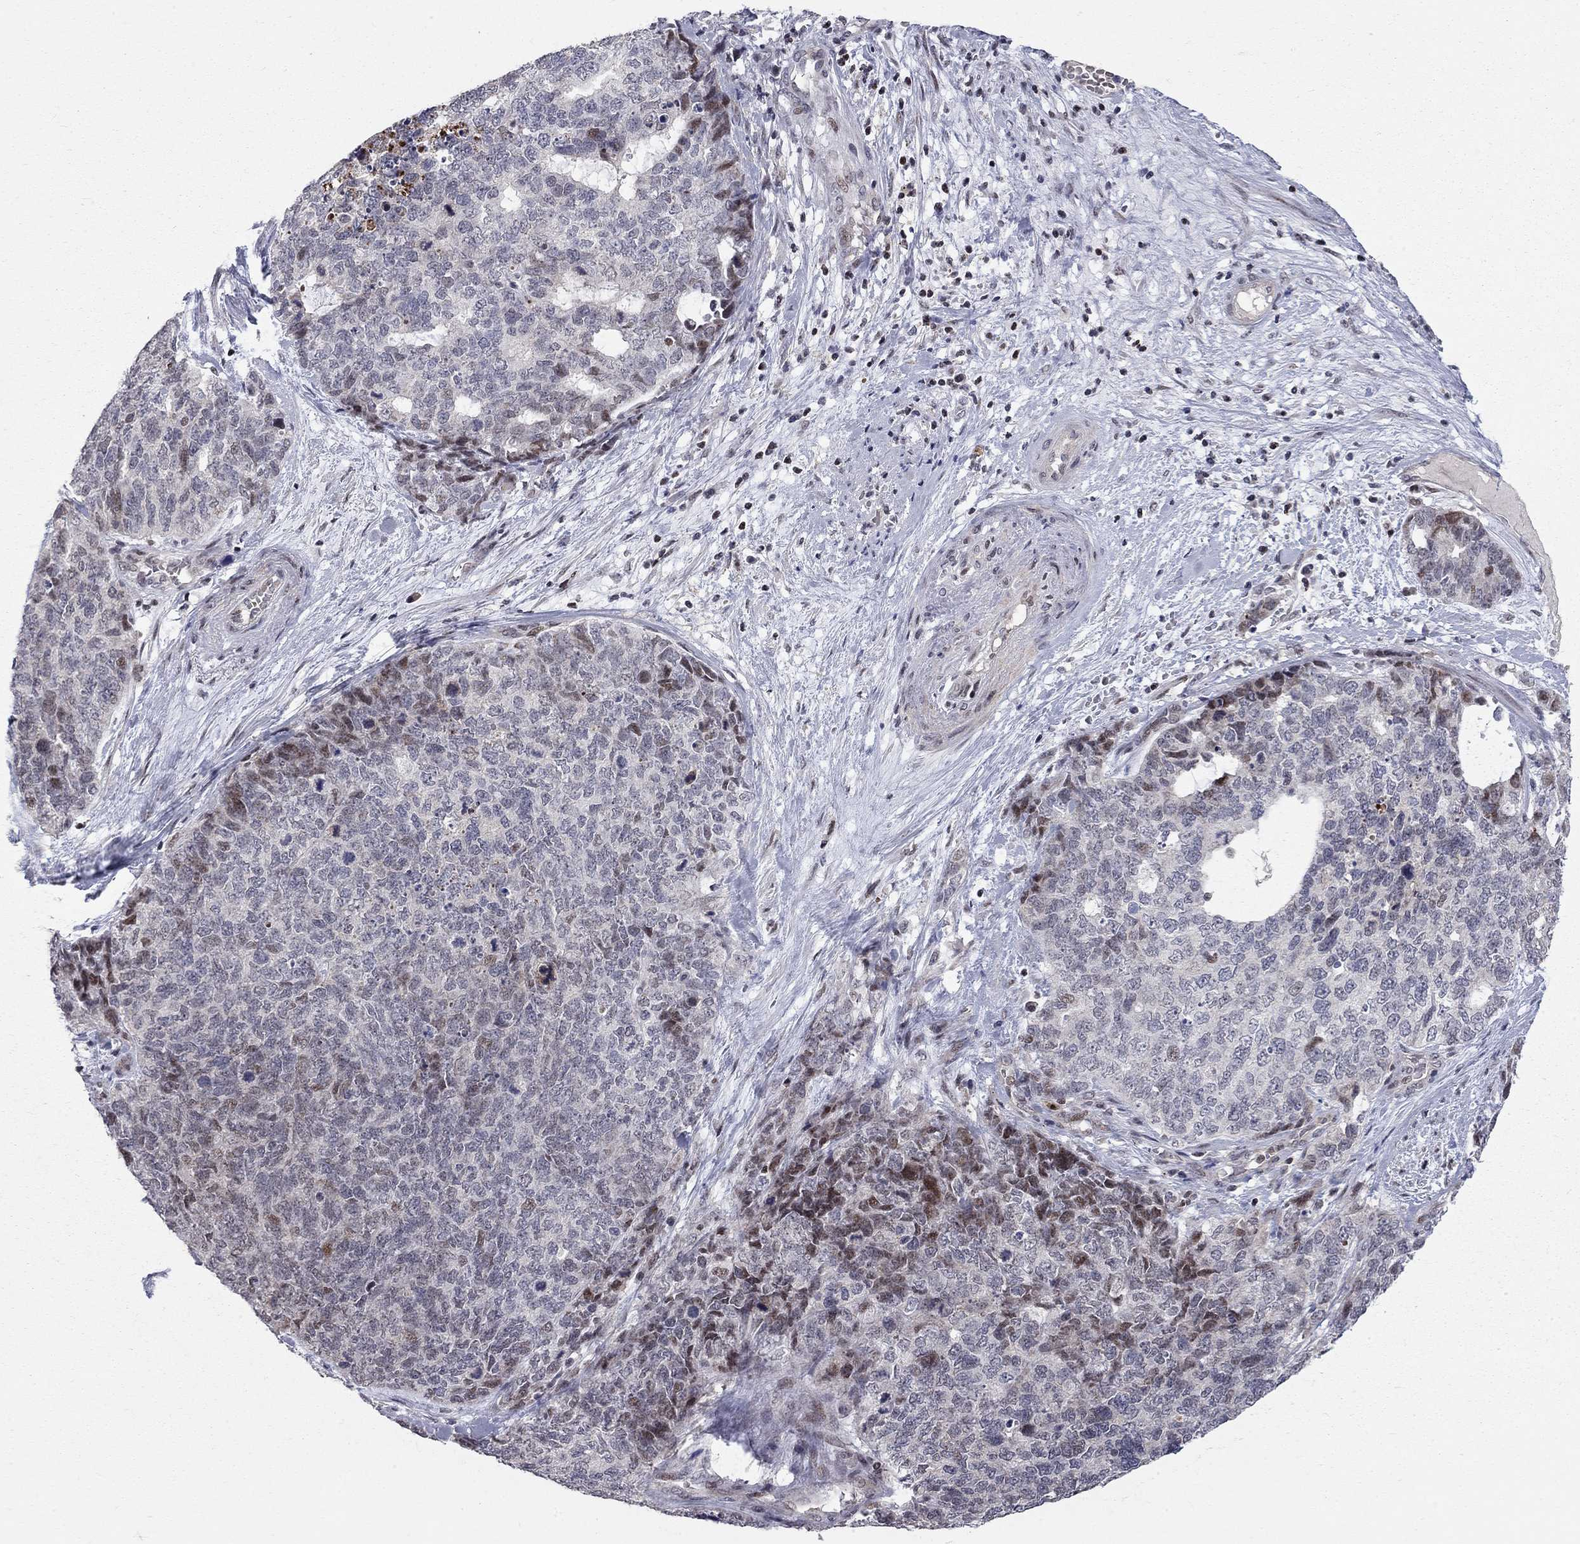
{"staining": {"intensity": "negative", "quantity": "none", "location": "none"}, "tissue": "cervical cancer", "cell_type": "Tumor cells", "image_type": "cancer", "snomed": [{"axis": "morphology", "description": "Squamous cell carcinoma, NOS"}, {"axis": "topography", "description": "Cervix"}], "caption": "High power microscopy histopathology image of an immunohistochemistry (IHC) photomicrograph of cervical cancer (squamous cell carcinoma), revealing no significant staining in tumor cells.", "gene": "HDAC3", "patient": {"sex": "female", "age": 63}}